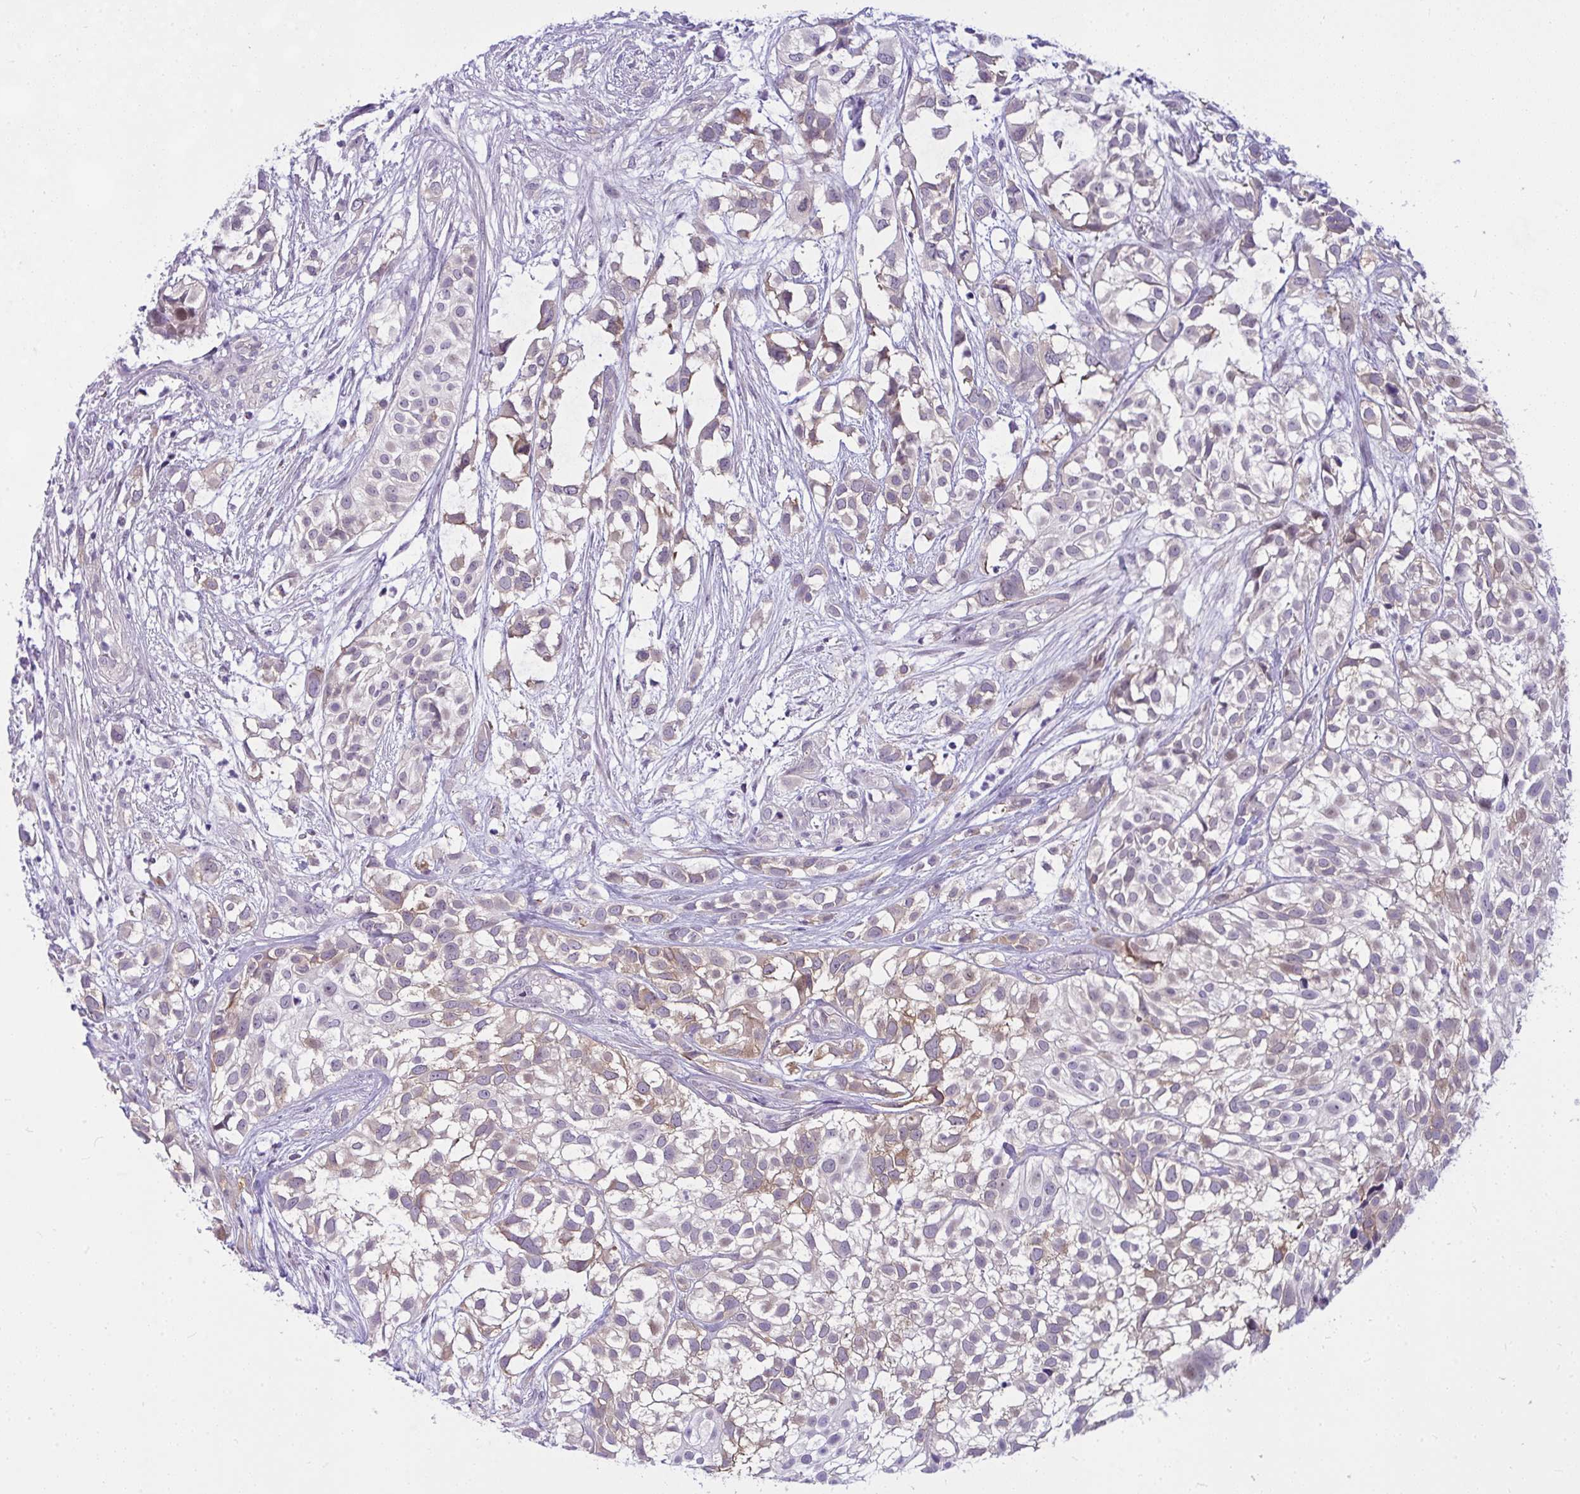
{"staining": {"intensity": "moderate", "quantity": "25%-75%", "location": "cytoplasmic/membranous"}, "tissue": "urothelial cancer", "cell_type": "Tumor cells", "image_type": "cancer", "snomed": [{"axis": "morphology", "description": "Urothelial carcinoma, High grade"}, {"axis": "topography", "description": "Urinary bladder"}], "caption": "A brown stain labels moderate cytoplasmic/membranous positivity of a protein in high-grade urothelial carcinoma tumor cells. (DAB (3,3'-diaminobenzidine) IHC, brown staining for protein, blue staining for nuclei).", "gene": "NFXL1", "patient": {"sex": "male", "age": 56}}